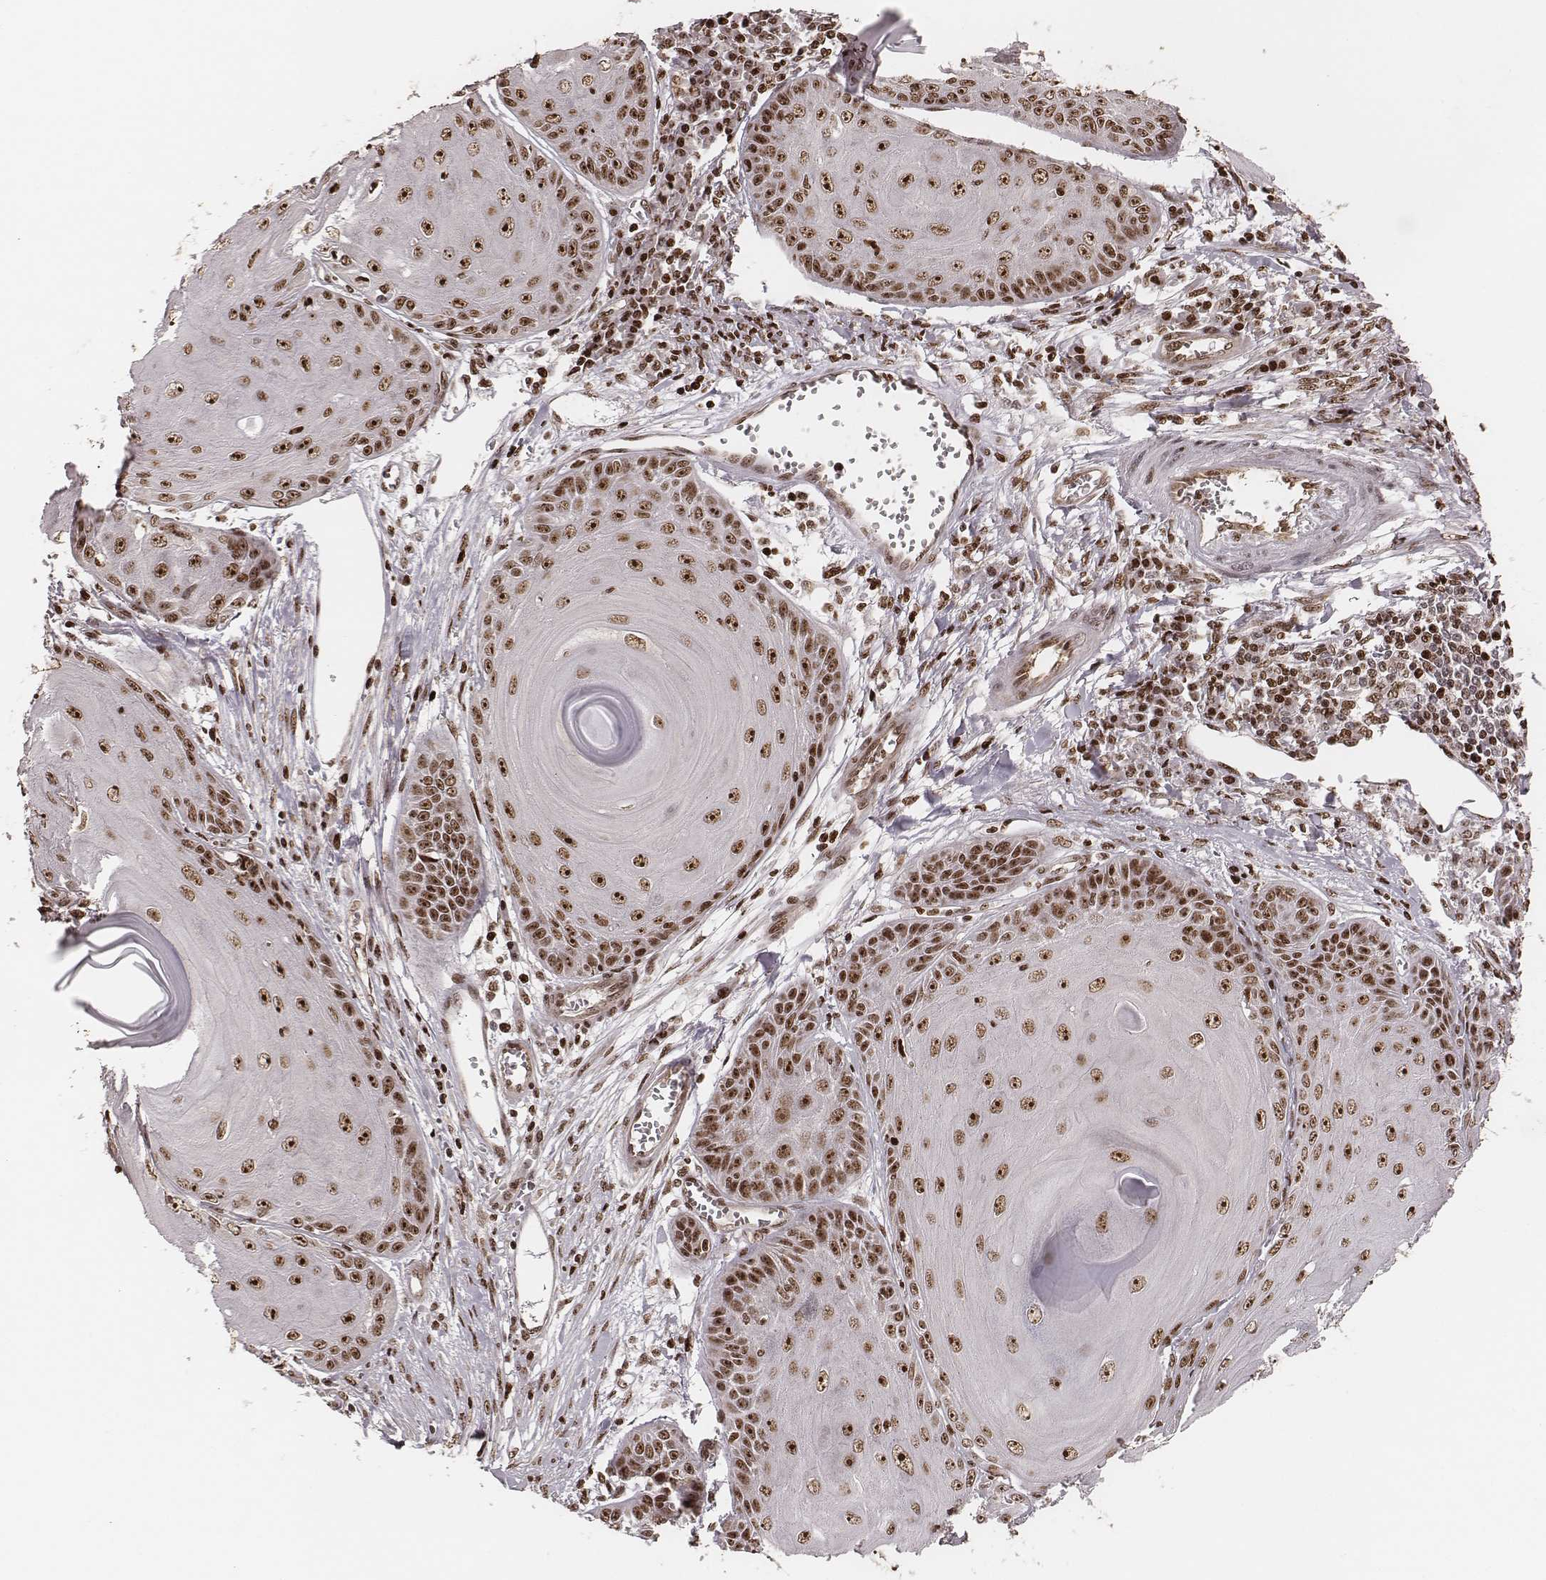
{"staining": {"intensity": "moderate", "quantity": ">75%", "location": "nuclear"}, "tissue": "skin cancer", "cell_type": "Tumor cells", "image_type": "cancer", "snomed": [{"axis": "morphology", "description": "Squamous cell carcinoma, NOS"}, {"axis": "topography", "description": "Skin"}, {"axis": "topography", "description": "Vulva"}], "caption": "Brown immunohistochemical staining in skin cancer demonstrates moderate nuclear expression in approximately >75% of tumor cells.", "gene": "VRK3", "patient": {"sex": "female", "age": 85}}